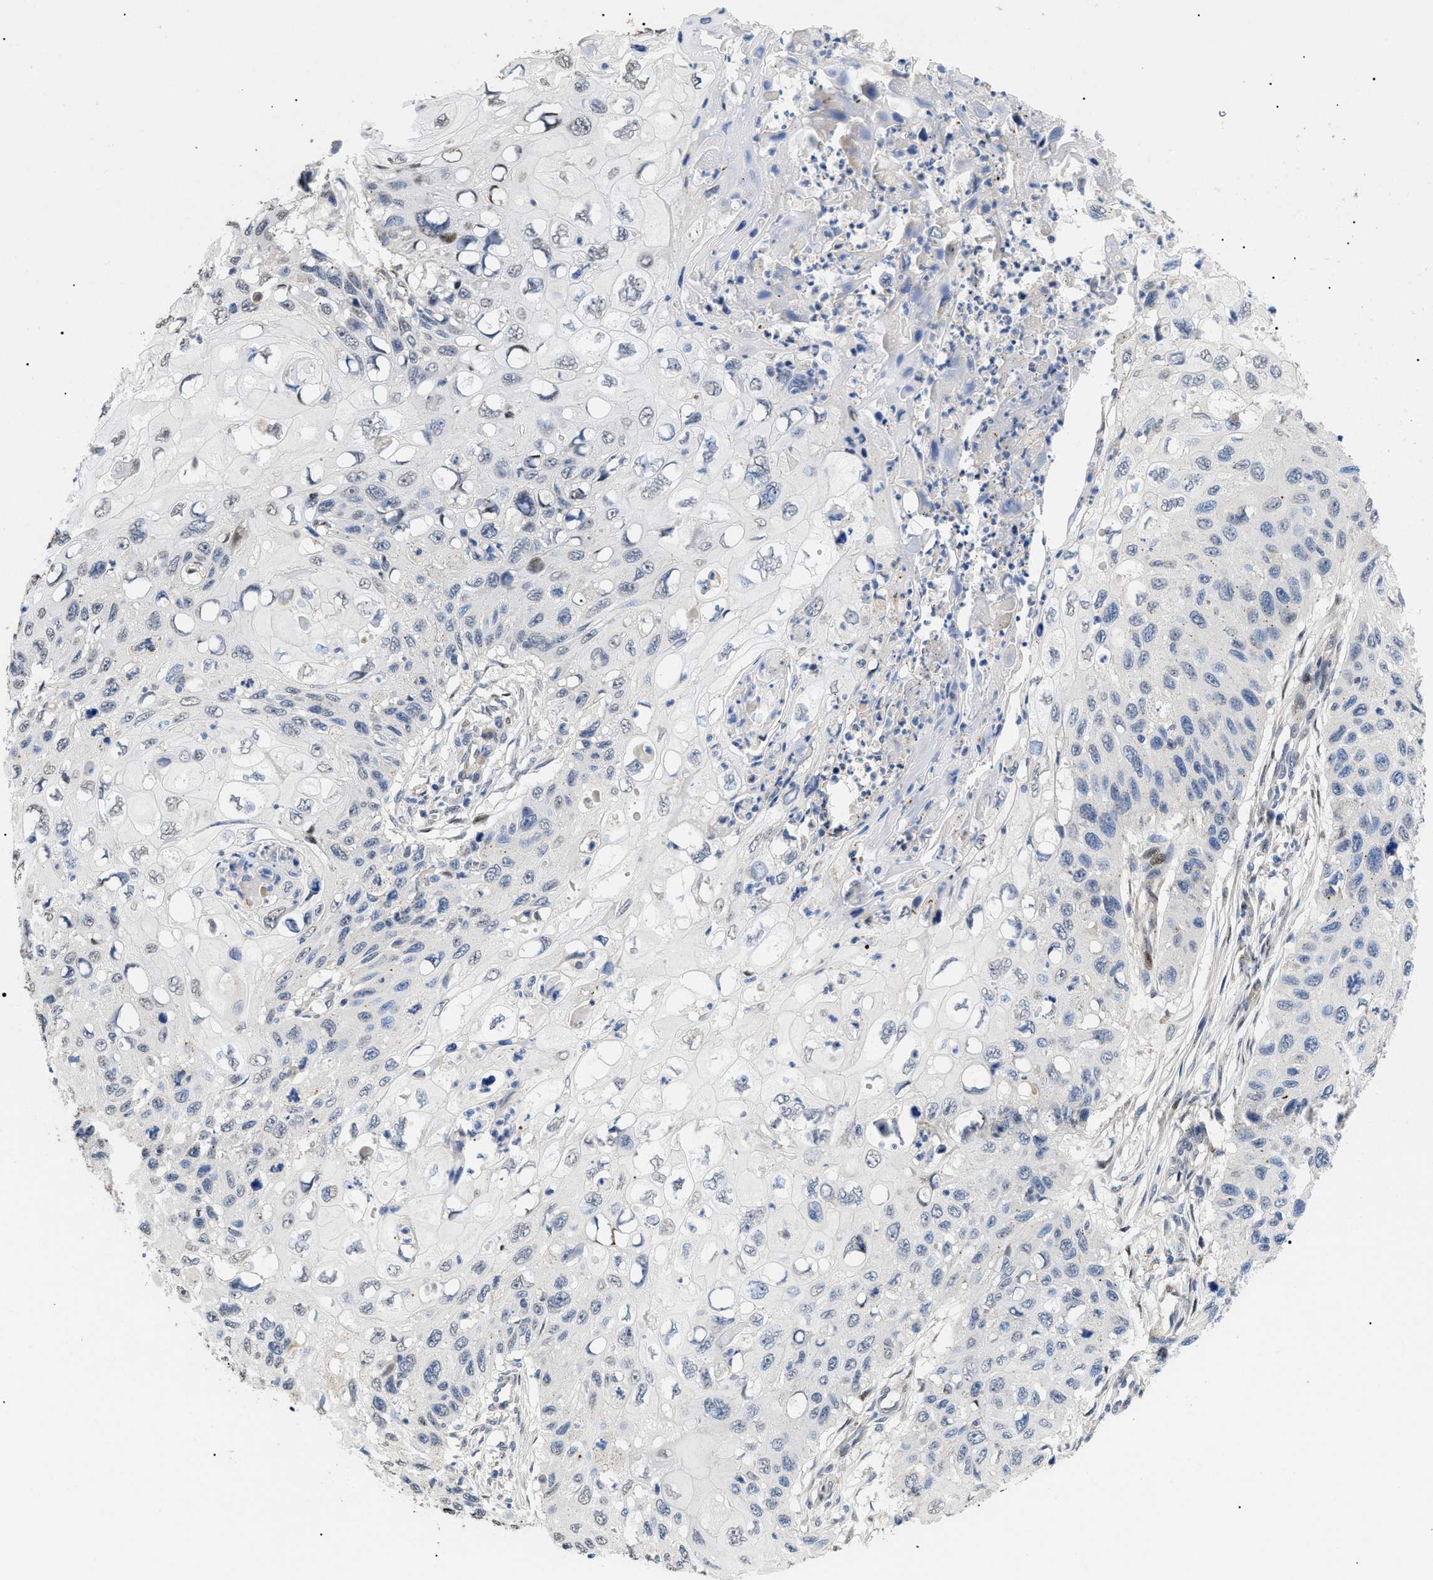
{"staining": {"intensity": "weak", "quantity": "<25%", "location": "nuclear"}, "tissue": "cervical cancer", "cell_type": "Tumor cells", "image_type": "cancer", "snomed": [{"axis": "morphology", "description": "Squamous cell carcinoma, NOS"}, {"axis": "topography", "description": "Cervix"}], "caption": "Tumor cells show no significant expression in cervical cancer.", "gene": "SFXN5", "patient": {"sex": "female", "age": 70}}